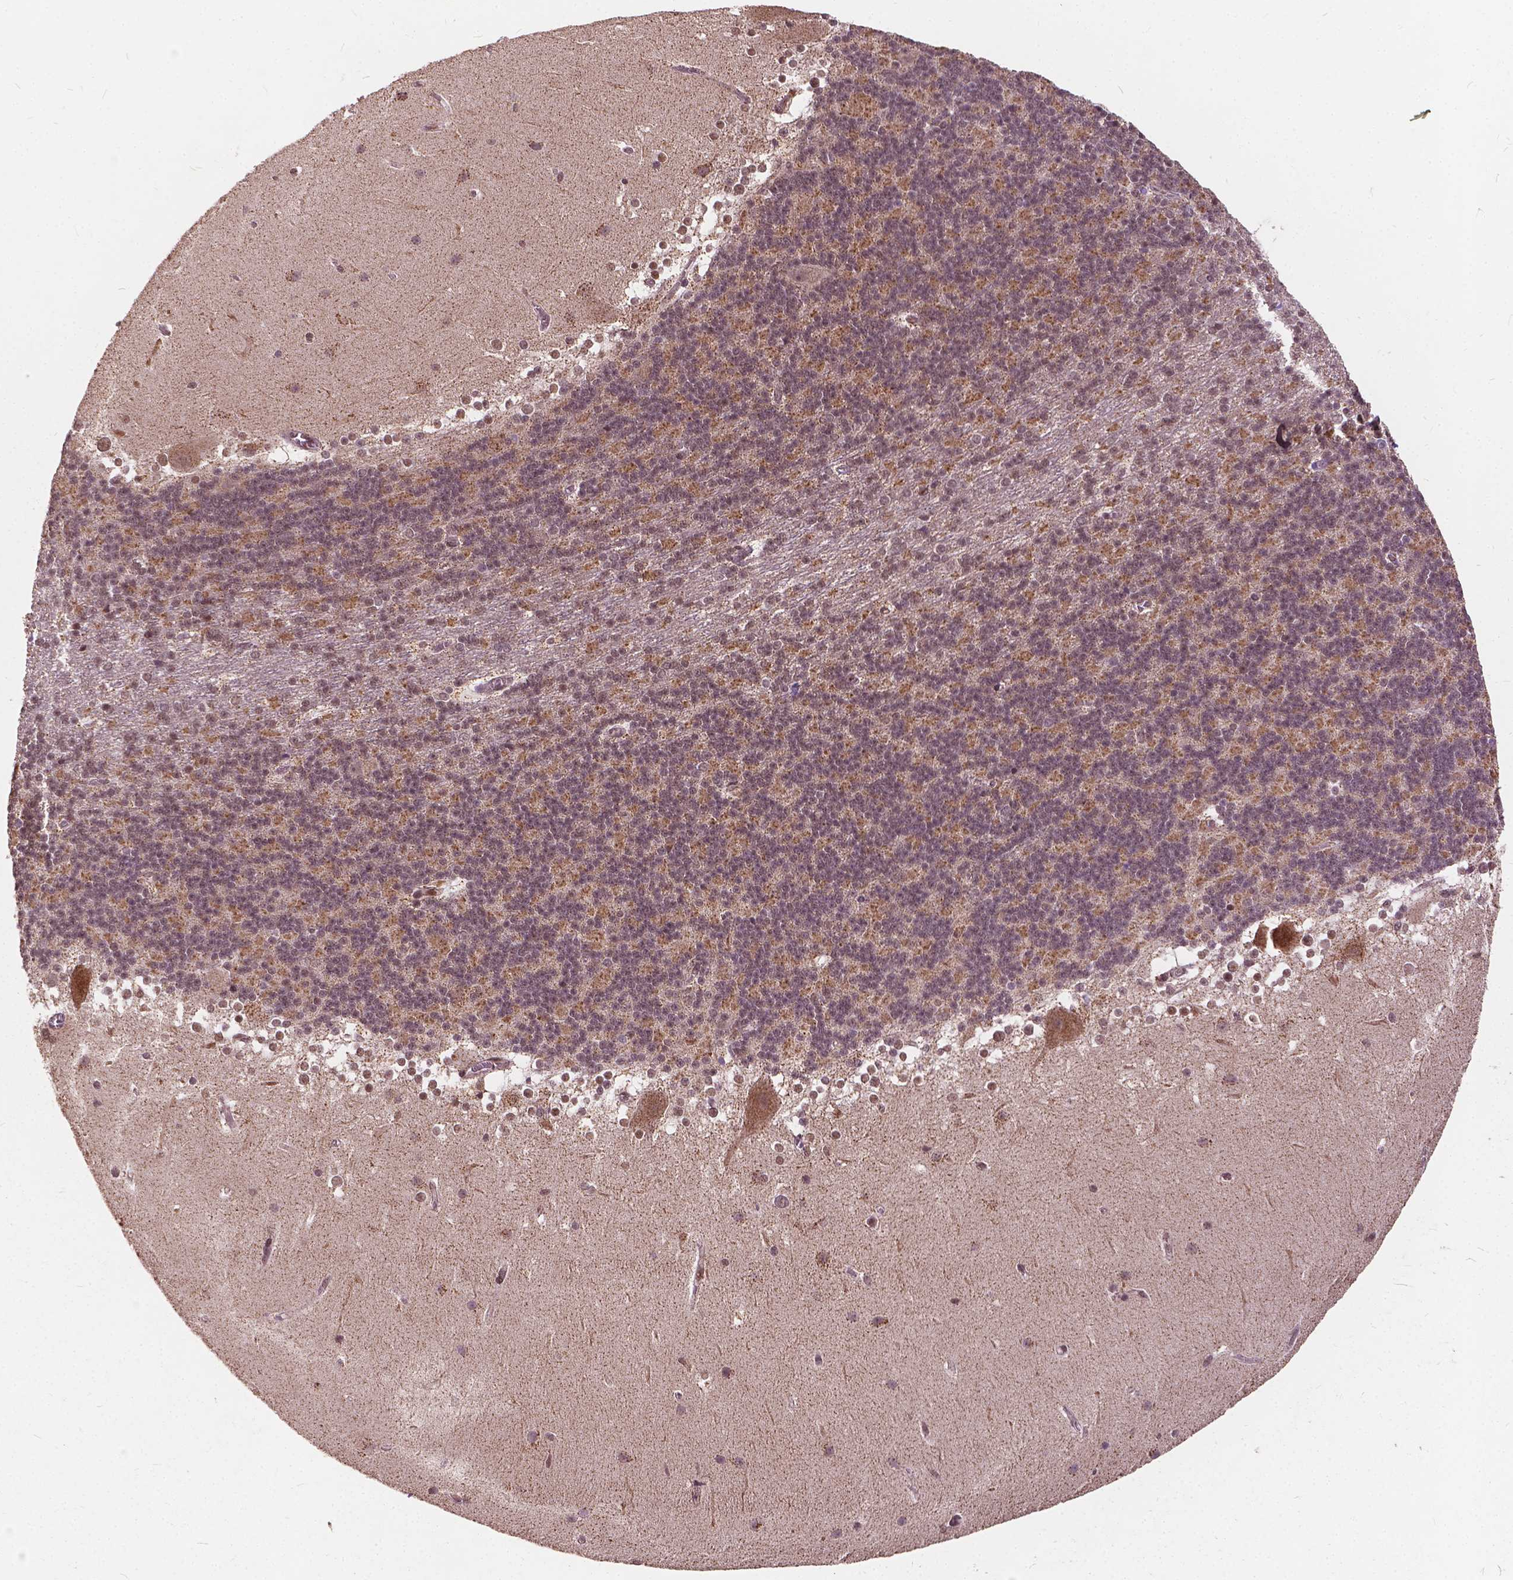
{"staining": {"intensity": "weak", "quantity": ">75%", "location": "cytoplasmic/membranous,nuclear"}, "tissue": "cerebellum", "cell_type": "Cells in granular layer", "image_type": "normal", "snomed": [{"axis": "morphology", "description": "Normal tissue, NOS"}, {"axis": "topography", "description": "Cerebellum"}], "caption": "A brown stain shows weak cytoplasmic/membranous,nuclear staining of a protein in cells in granular layer of unremarkable cerebellum. (Brightfield microscopy of DAB IHC at high magnification).", "gene": "GPS2", "patient": {"sex": "female", "age": 19}}